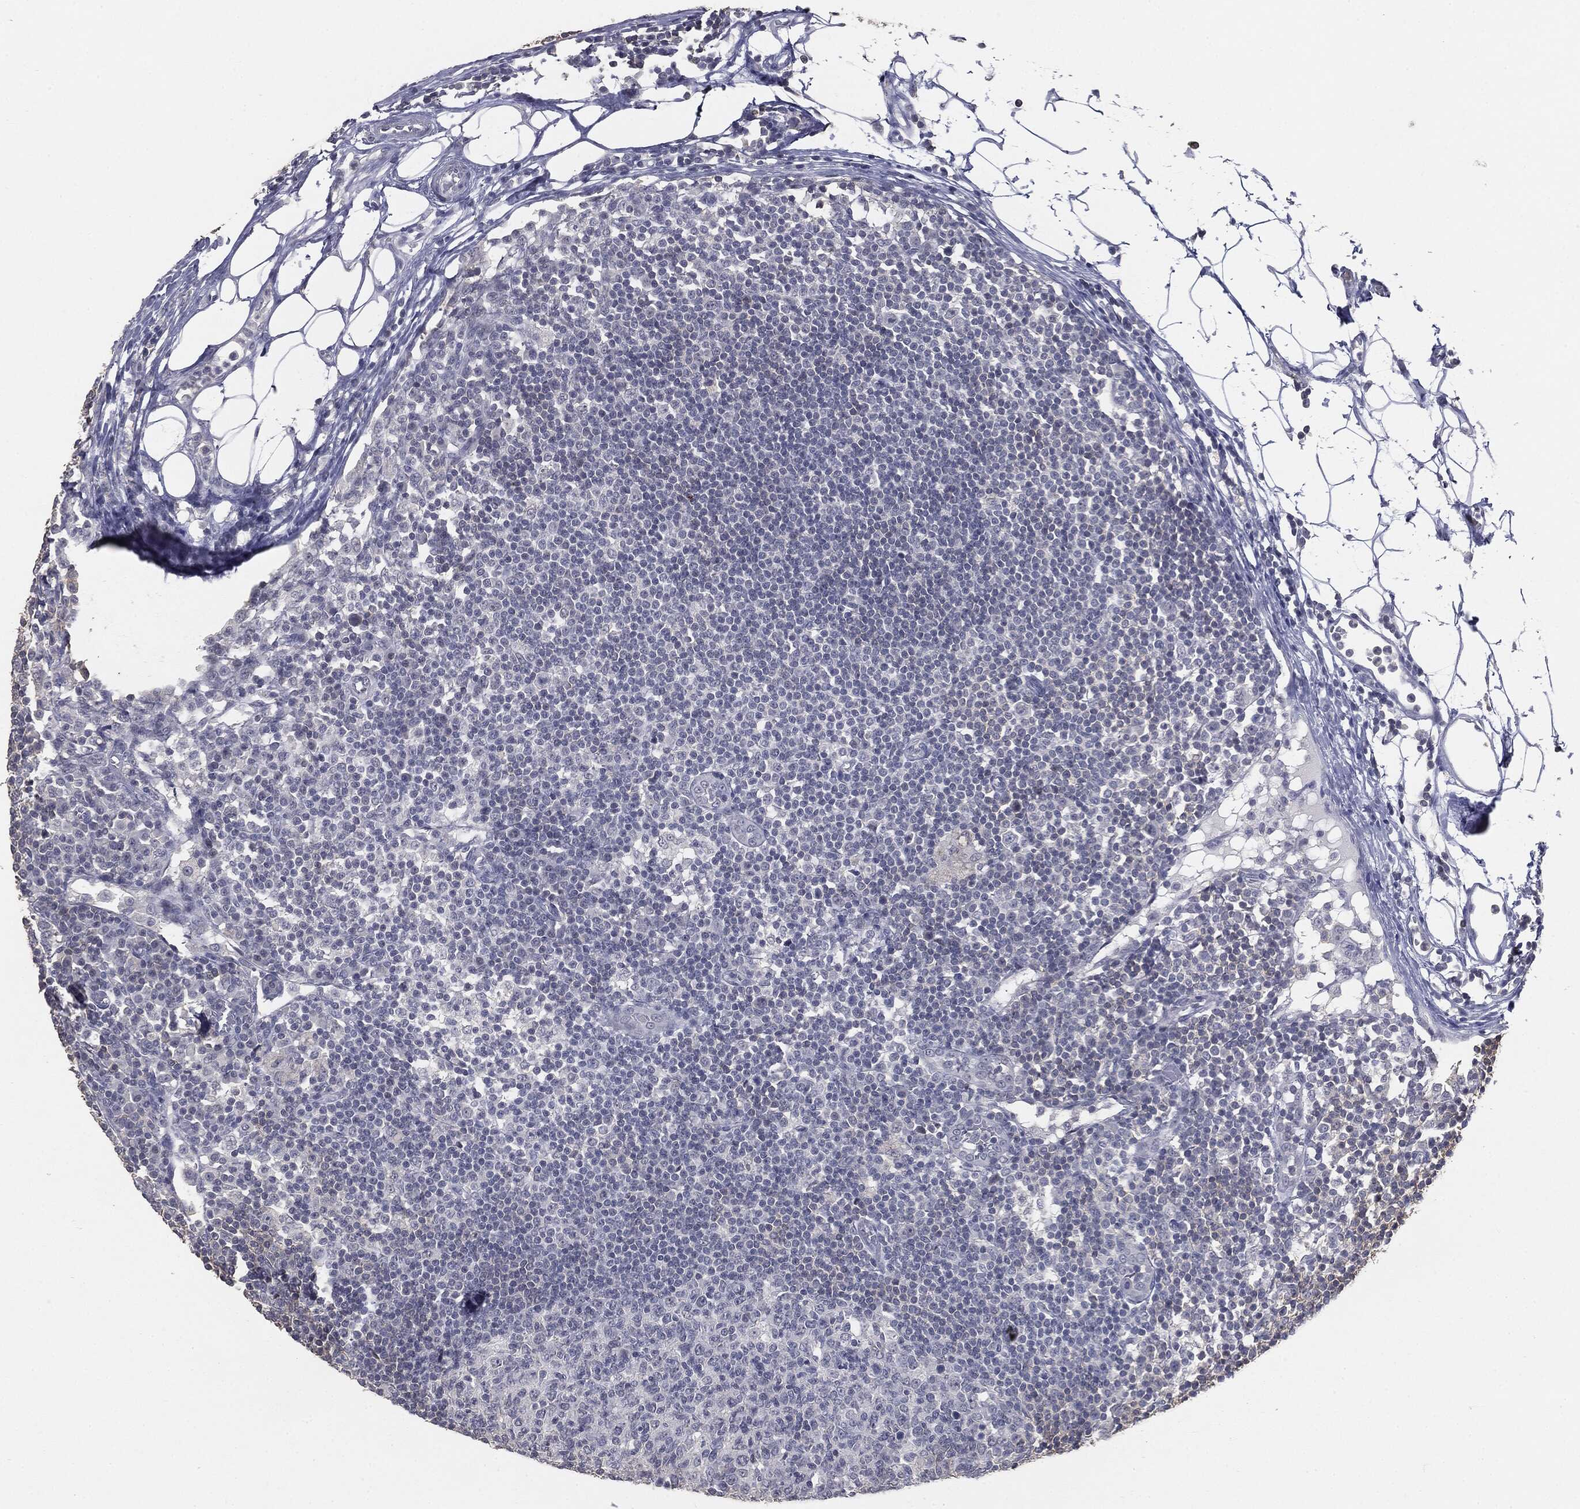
{"staining": {"intensity": "negative", "quantity": "none", "location": "none"}, "tissue": "lymph node", "cell_type": "Germinal center cells", "image_type": "normal", "snomed": [{"axis": "morphology", "description": "Normal tissue, NOS"}, {"axis": "topography", "description": "Lymph node"}, {"axis": "topography", "description": "Salivary gland"}], "caption": "This is a histopathology image of immunohistochemistry staining of normal lymph node, which shows no expression in germinal center cells.", "gene": "SLC2A2", "patient": {"sex": "male", "age": 83}}